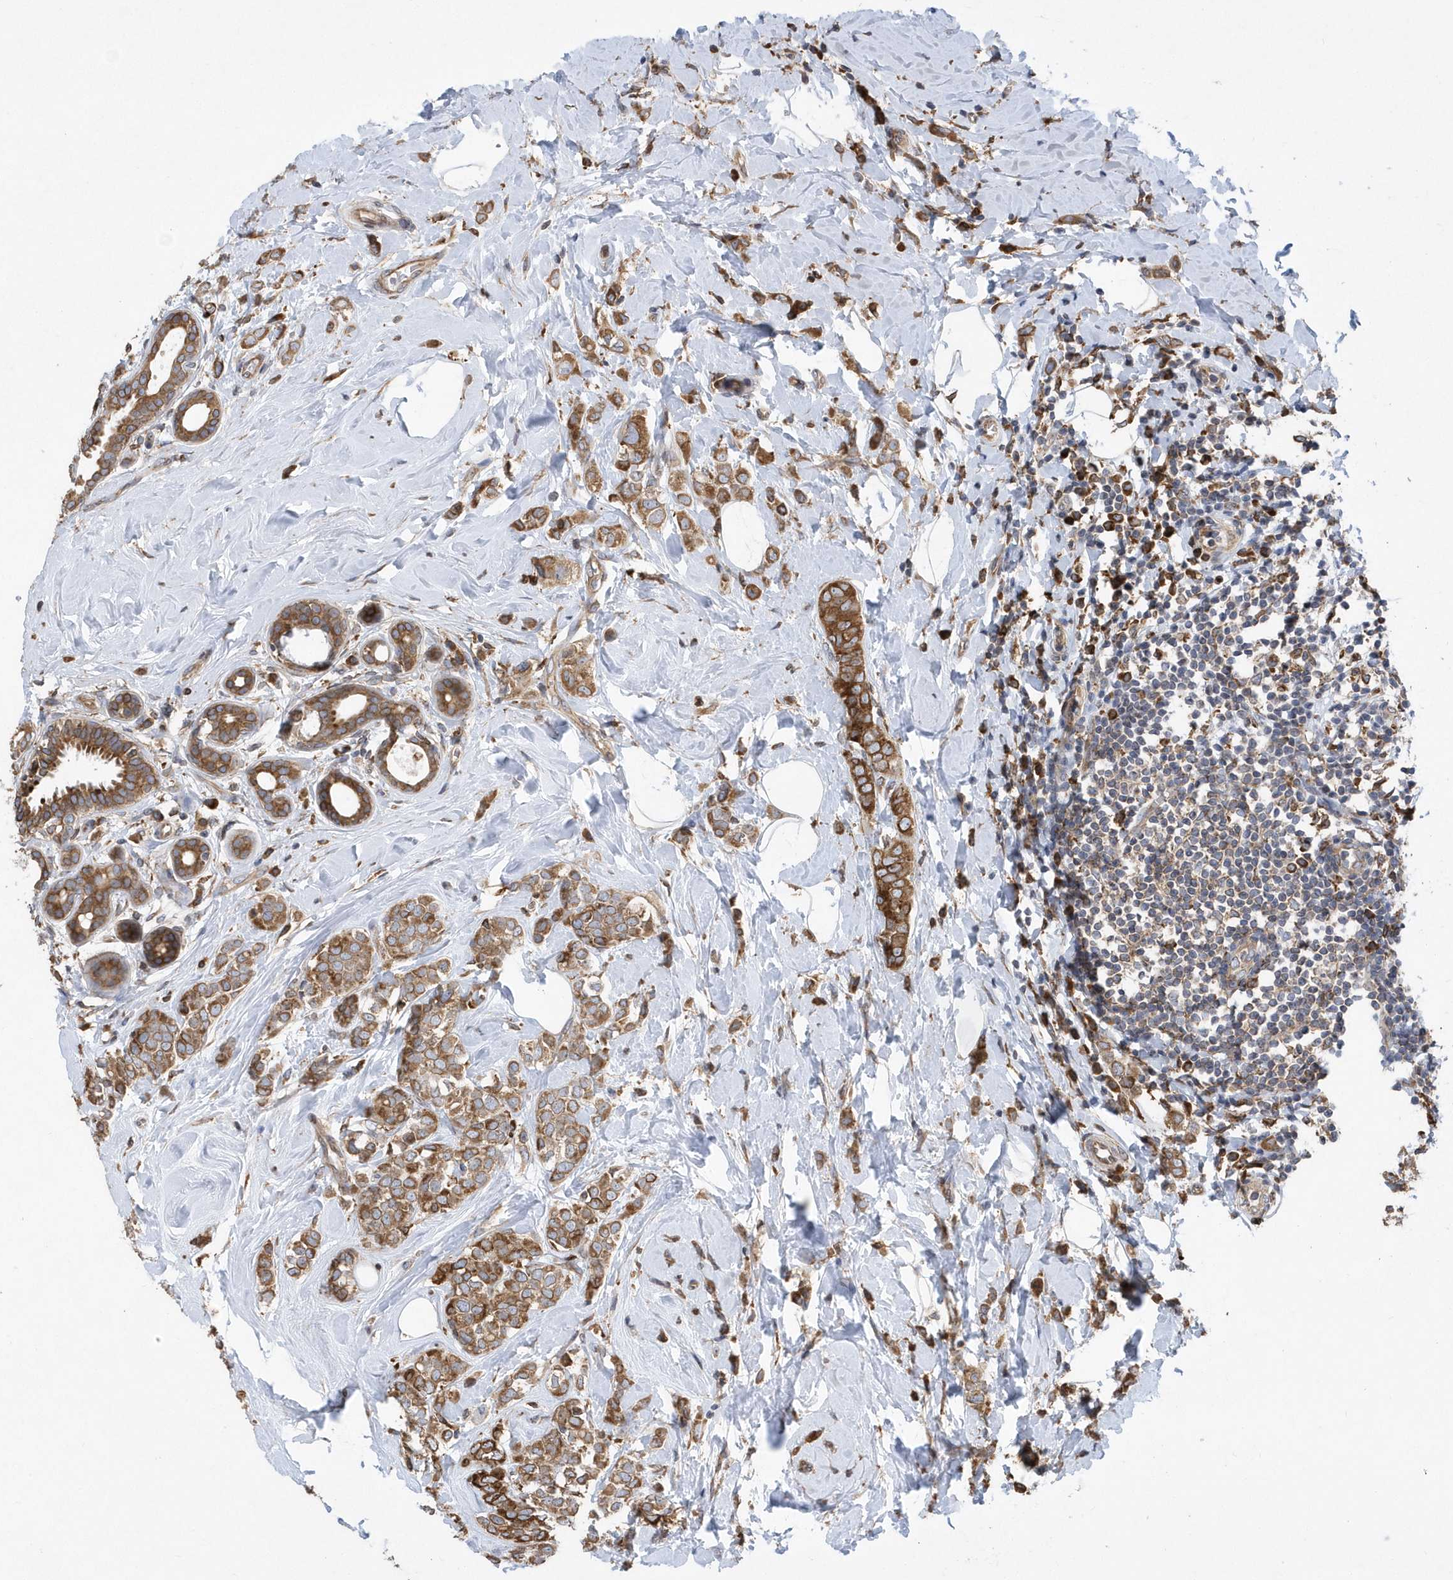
{"staining": {"intensity": "moderate", "quantity": ">75%", "location": "cytoplasmic/membranous"}, "tissue": "breast cancer", "cell_type": "Tumor cells", "image_type": "cancer", "snomed": [{"axis": "morphology", "description": "Lobular carcinoma"}, {"axis": "topography", "description": "Breast"}], "caption": "A micrograph of human lobular carcinoma (breast) stained for a protein exhibits moderate cytoplasmic/membranous brown staining in tumor cells.", "gene": "VAMP7", "patient": {"sex": "female", "age": 47}}